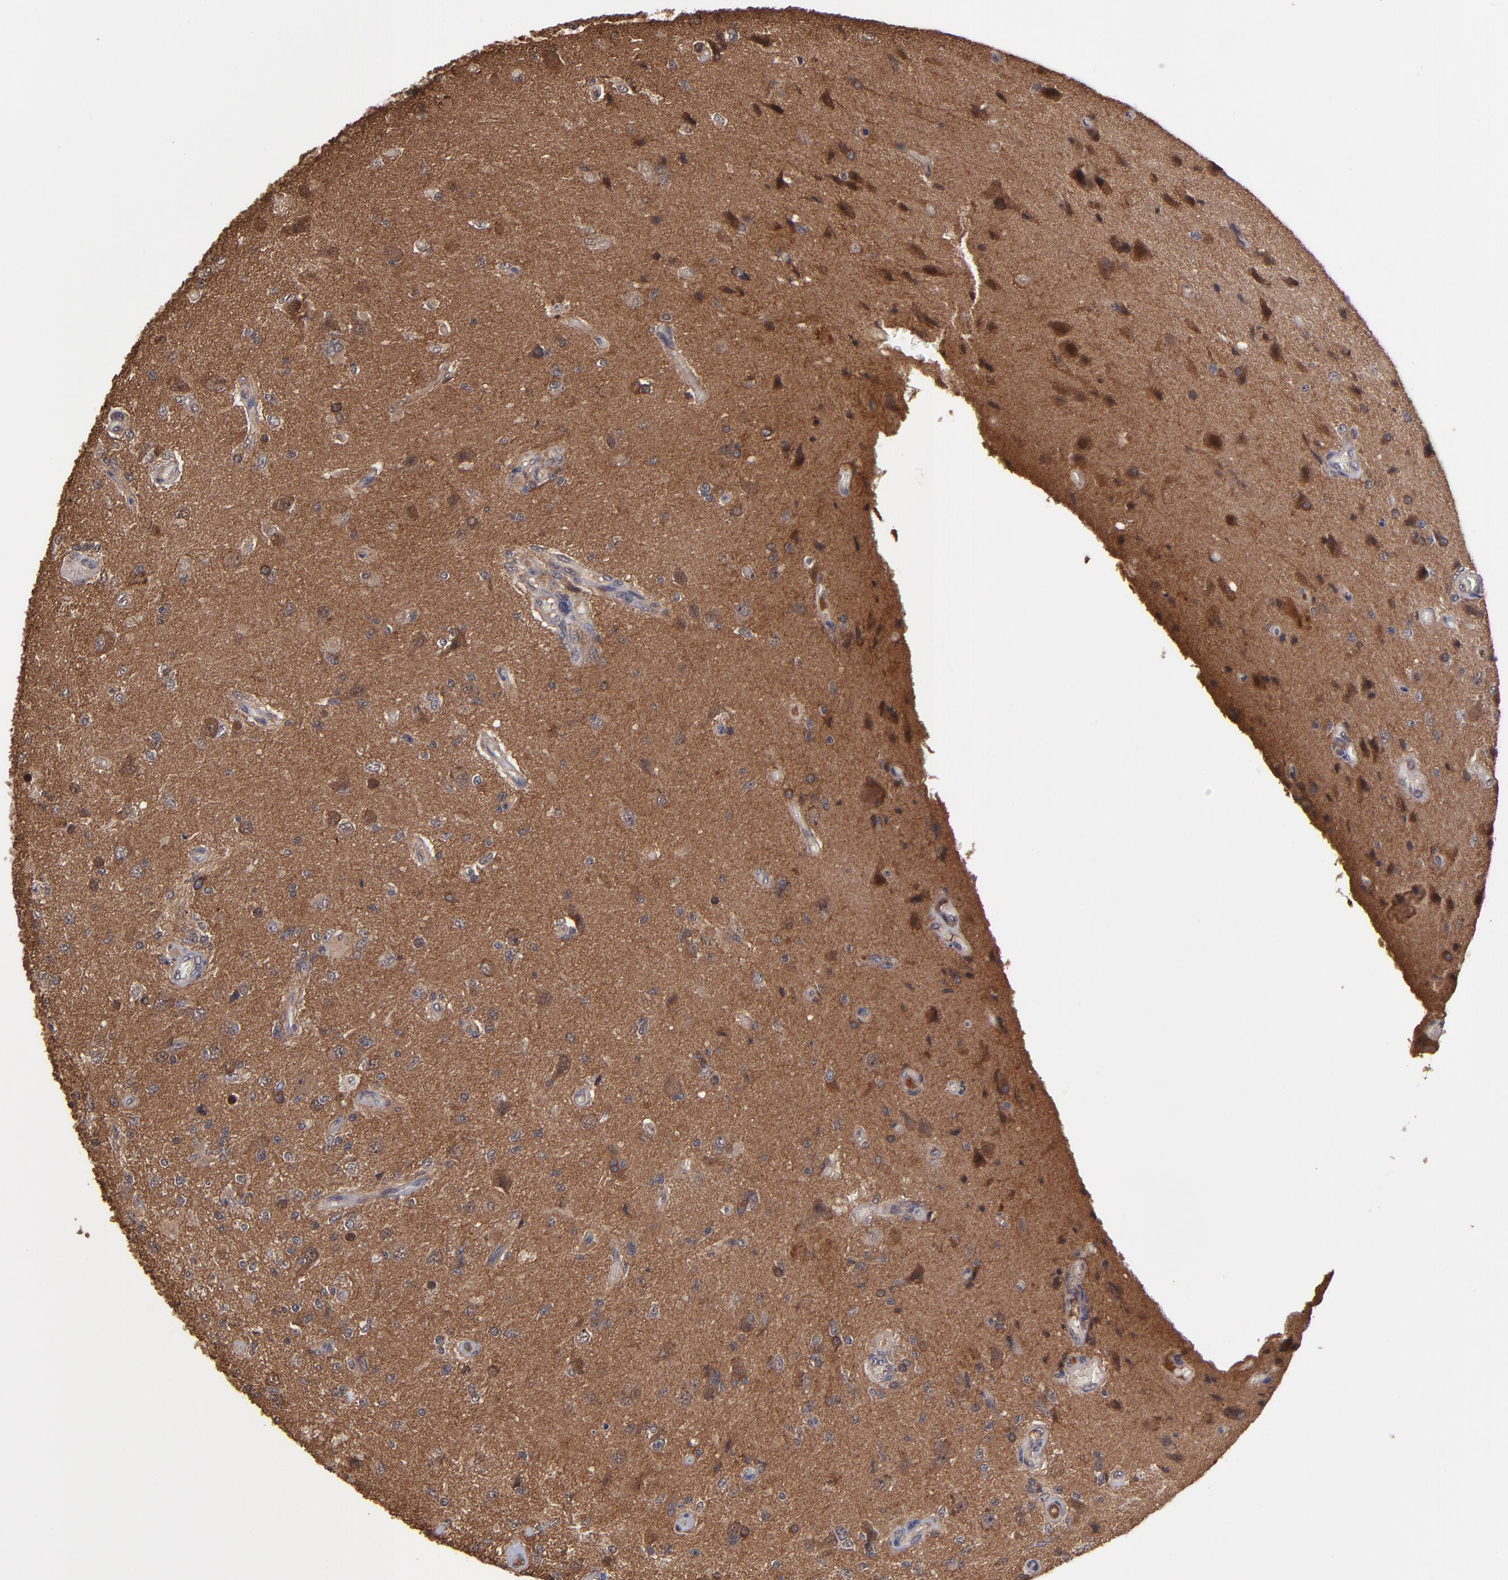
{"staining": {"intensity": "strong", "quantity": ">75%", "location": "cytoplasmic/membranous"}, "tissue": "glioma", "cell_type": "Tumor cells", "image_type": "cancer", "snomed": [{"axis": "morphology", "description": "Normal tissue, NOS"}, {"axis": "morphology", "description": "Glioma, malignant, High grade"}, {"axis": "topography", "description": "Cerebral cortex"}], "caption": "Glioma tissue reveals strong cytoplasmic/membranous expression in about >75% of tumor cells", "gene": "CHL1", "patient": {"sex": "male", "age": 77}}